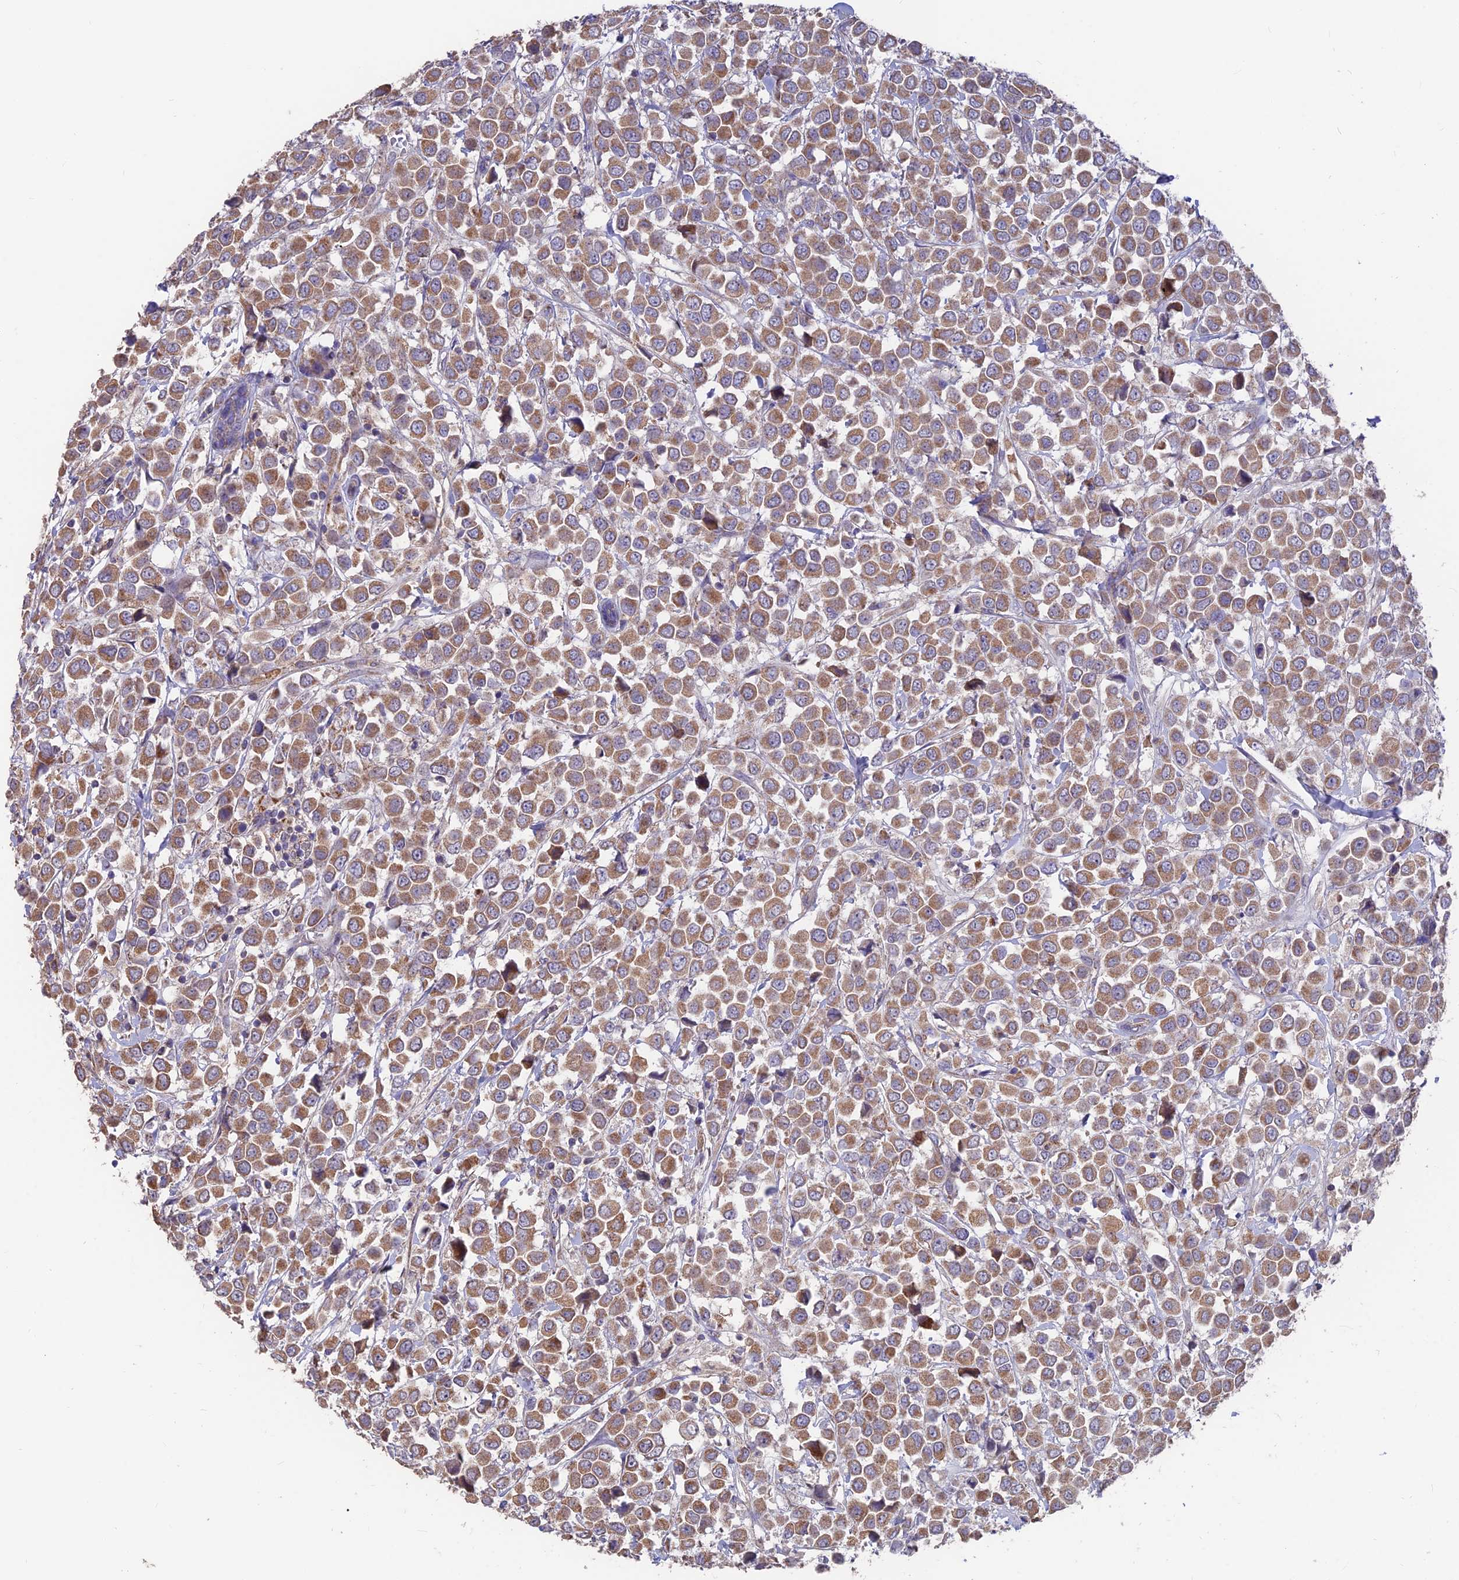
{"staining": {"intensity": "moderate", "quantity": ">75%", "location": "cytoplasmic/membranous"}, "tissue": "breast cancer", "cell_type": "Tumor cells", "image_type": "cancer", "snomed": [{"axis": "morphology", "description": "Duct carcinoma"}, {"axis": "topography", "description": "Breast"}], "caption": "Immunohistochemistry (DAB) staining of human breast cancer (invasive ductal carcinoma) reveals moderate cytoplasmic/membranous protein staining in about >75% of tumor cells.", "gene": "IFT22", "patient": {"sex": "female", "age": 61}}